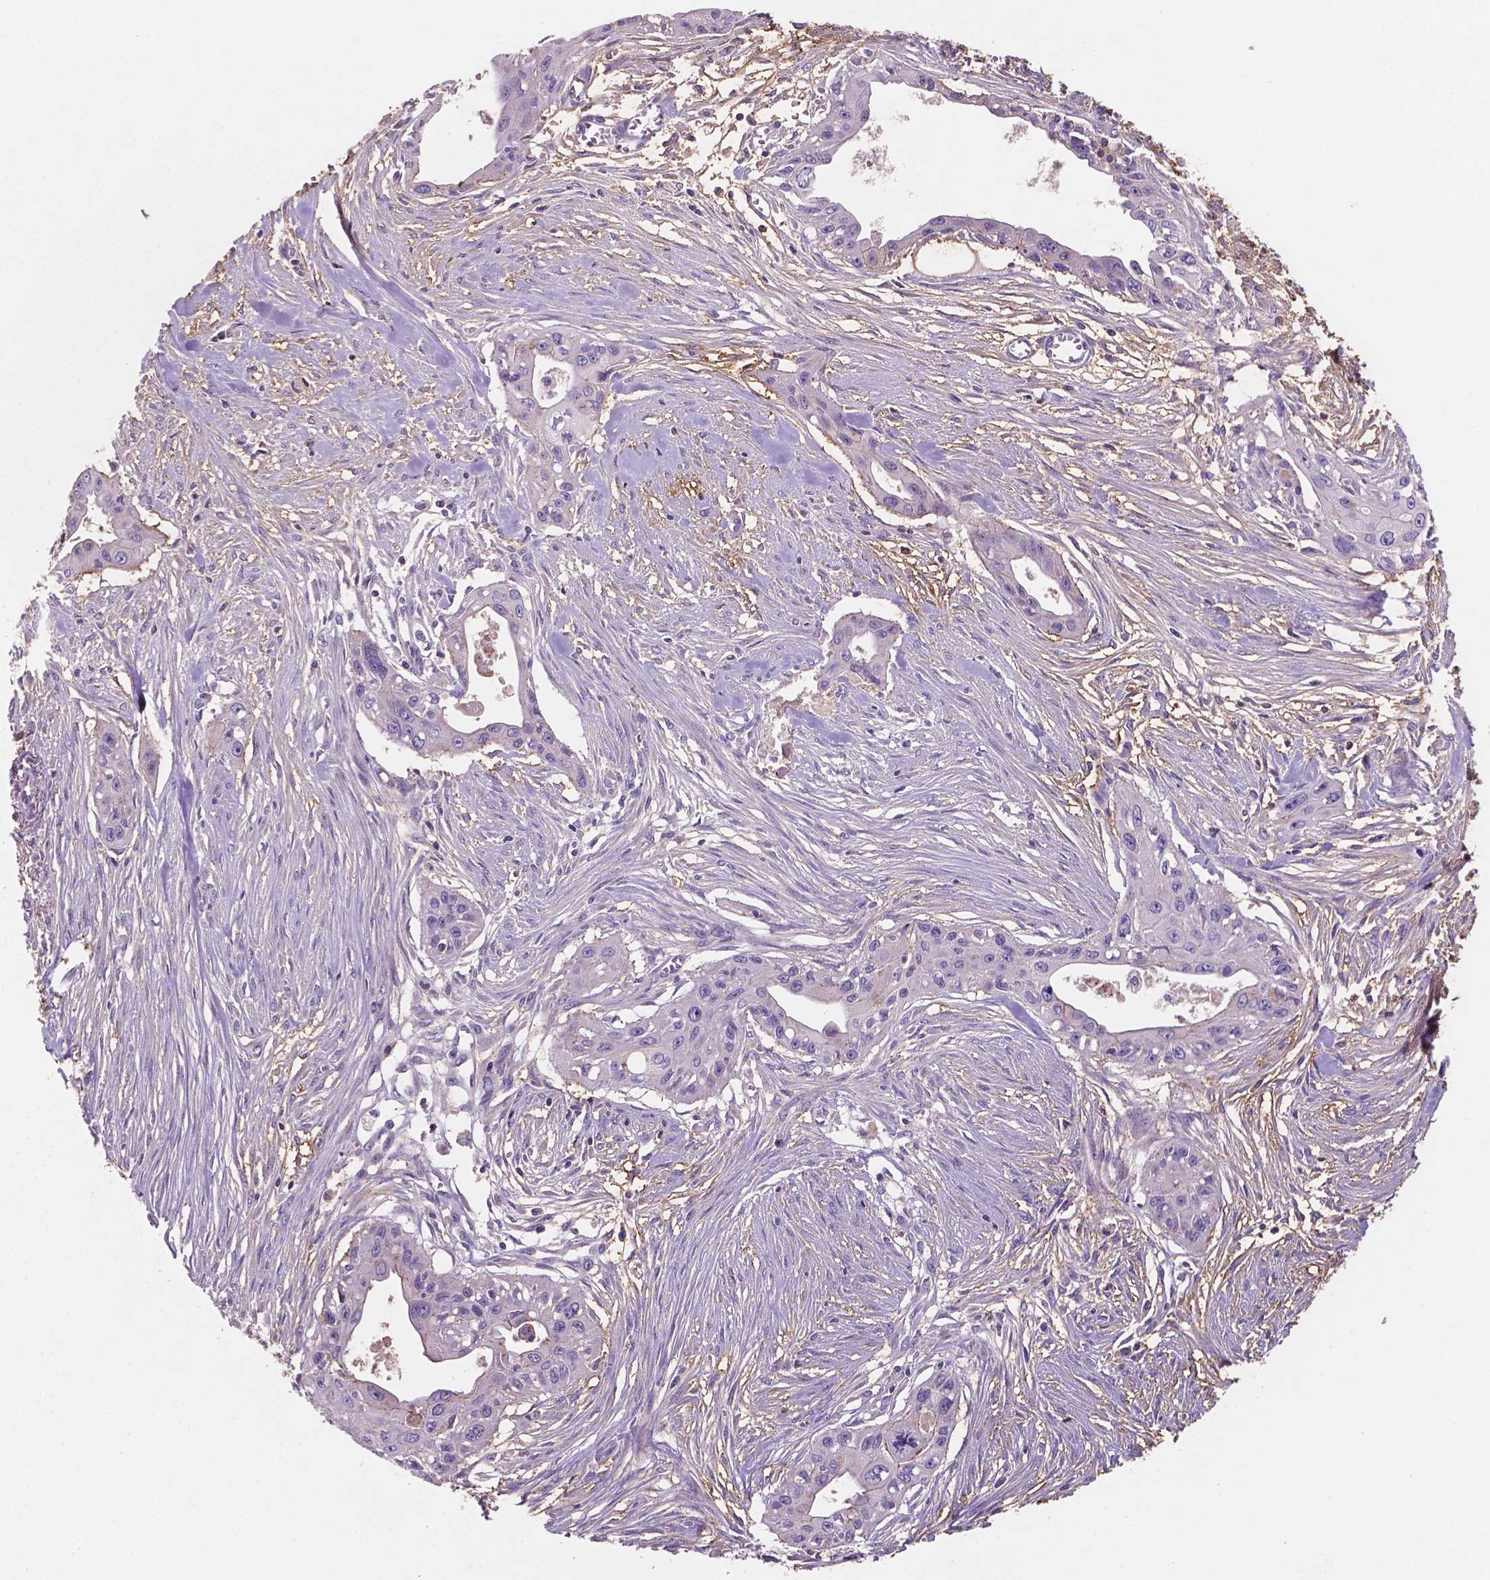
{"staining": {"intensity": "negative", "quantity": "none", "location": "none"}, "tissue": "pancreatic cancer", "cell_type": "Tumor cells", "image_type": "cancer", "snomed": [{"axis": "morphology", "description": "Adenocarcinoma, NOS"}, {"axis": "topography", "description": "Pancreas"}], "caption": "A micrograph of pancreatic adenocarcinoma stained for a protein exhibits no brown staining in tumor cells.", "gene": "MKRN2OS", "patient": {"sex": "male", "age": 60}}